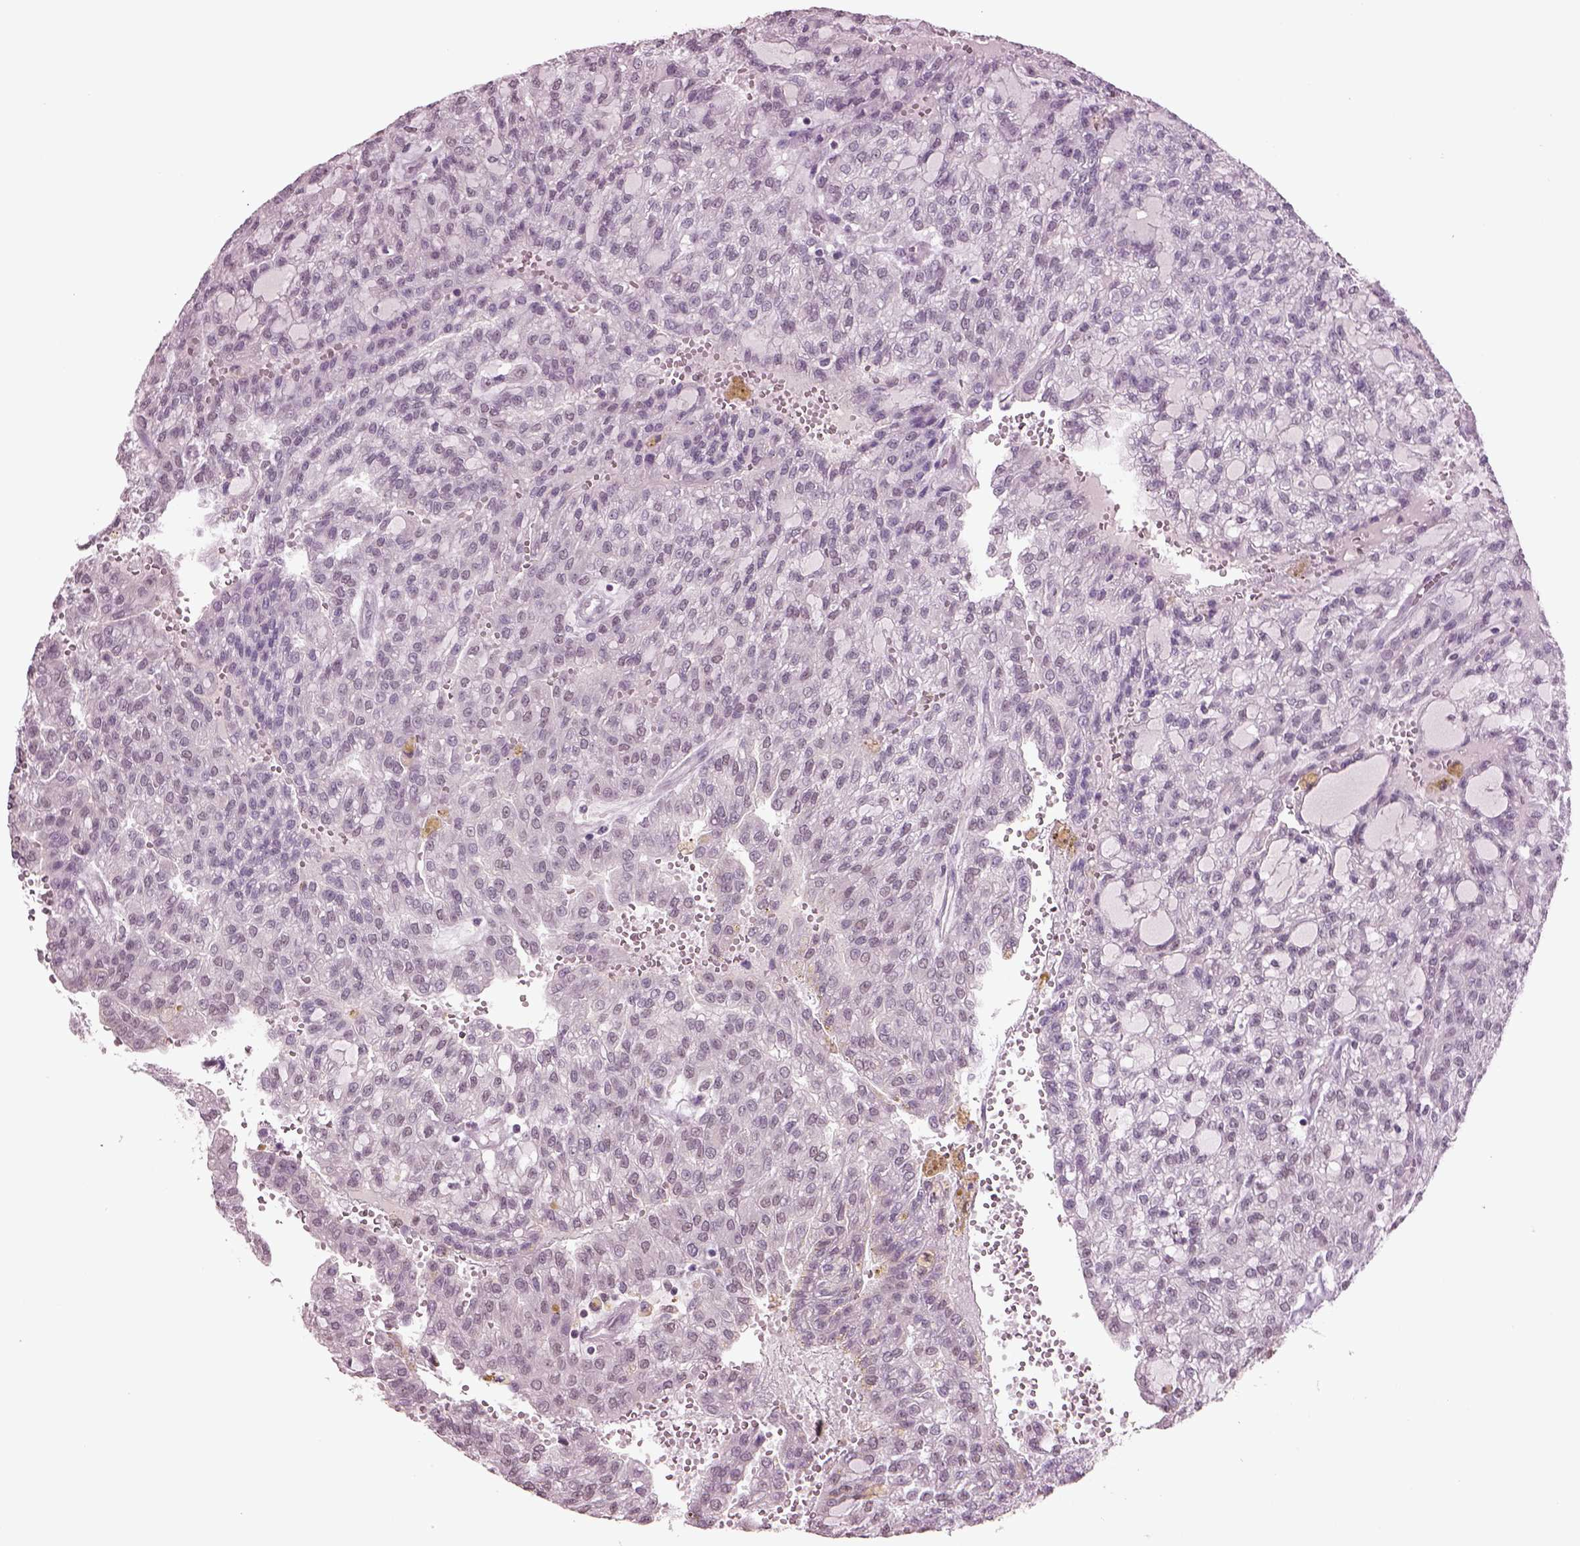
{"staining": {"intensity": "negative", "quantity": "none", "location": "none"}, "tissue": "renal cancer", "cell_type": "Tumor cells", "image_type": "cancer", "snomed": [{"axis": "morphology", "description": "Adenocarcinoma, NOS"}, {"axis": "topography", "description": "Kidney"}], "caption": "Renal adenocarcinoma was stained to show a protein in brown. There is no significant positivity in tumor cells.", "gene": "SEPHS1", "patient": {"sex": "male", "age": 63}}